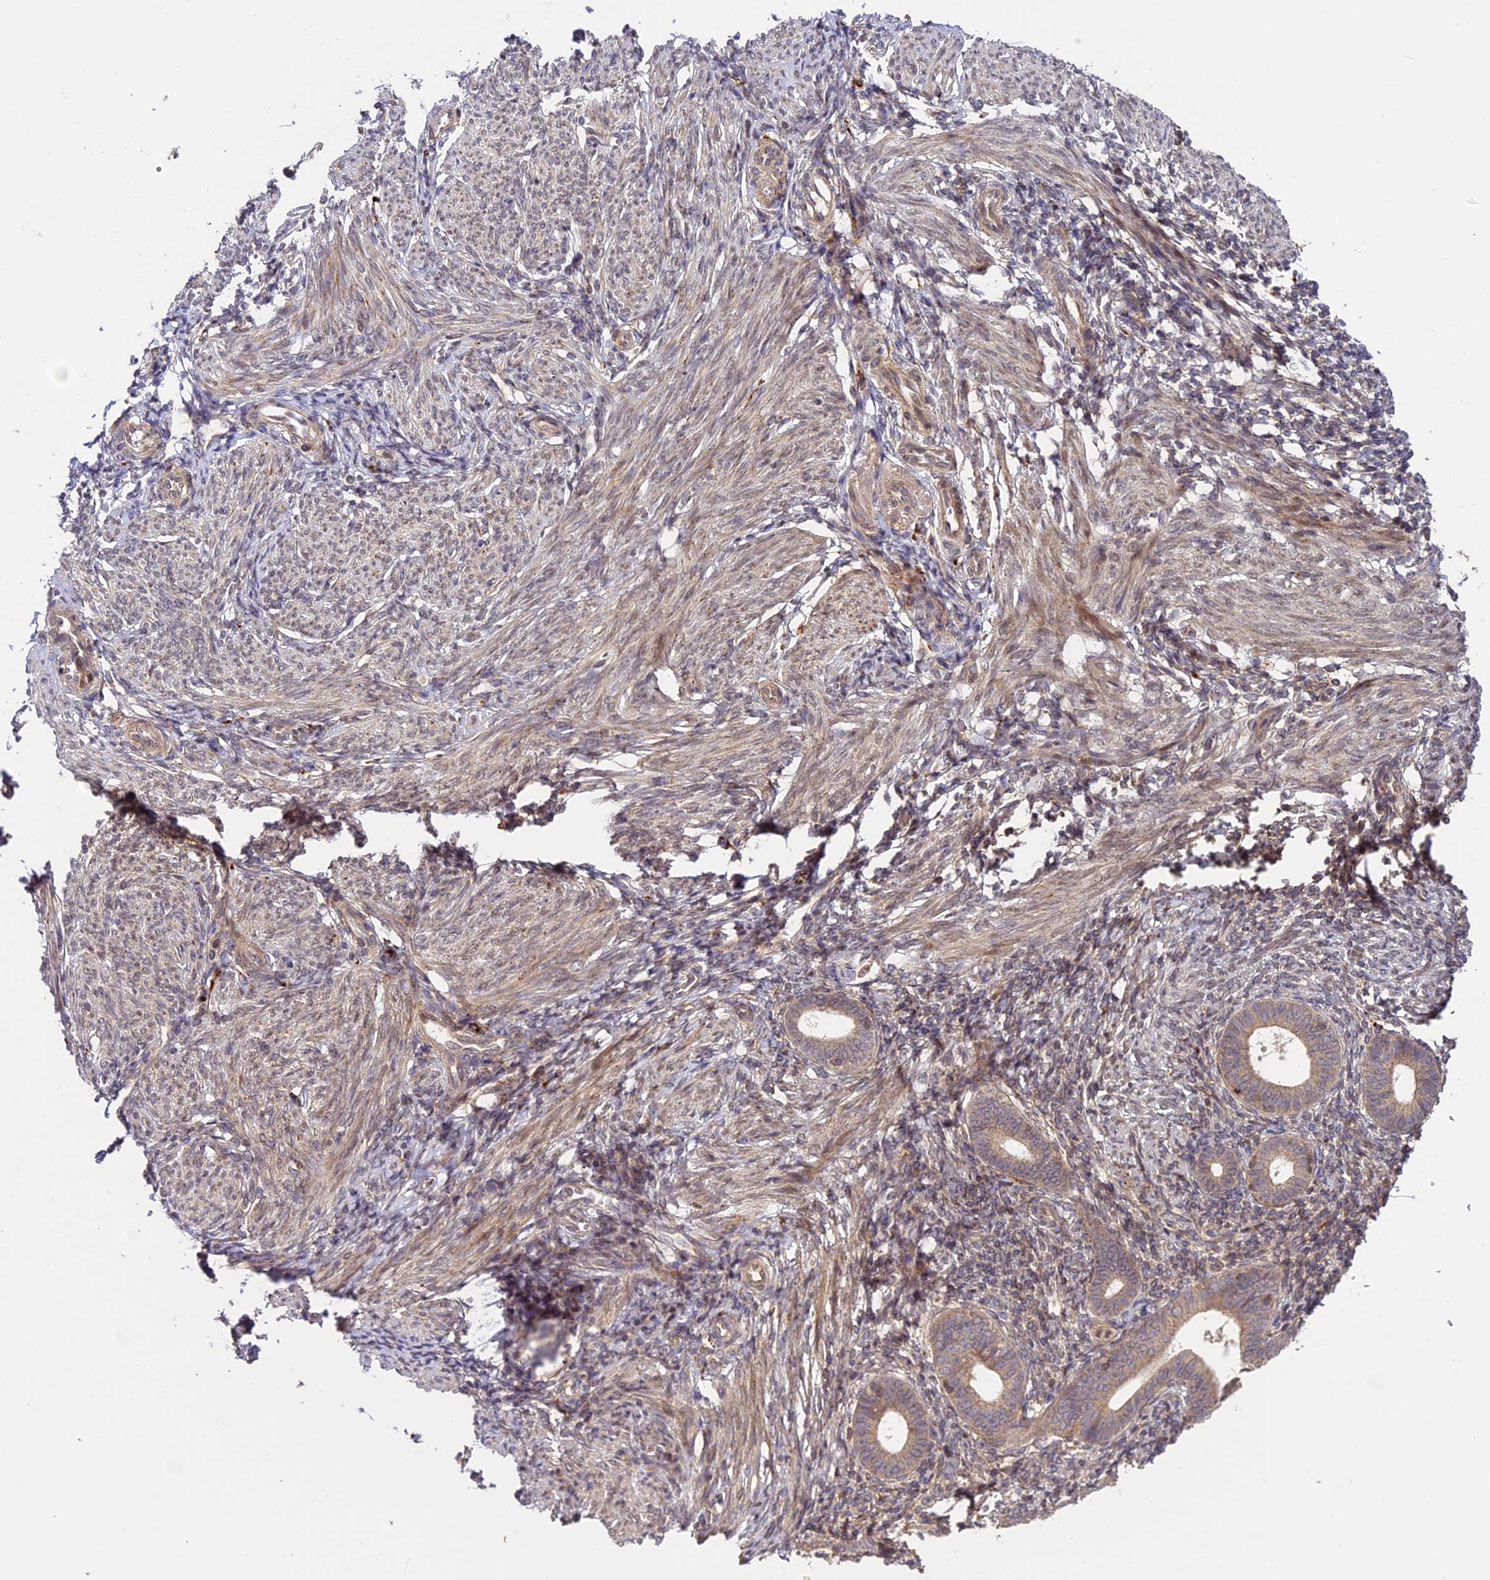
{"staining": {"intensity": "weak", "quantity": ">75%", "location": "cytoplasmic/membranous,nuclear"}, "tissue": "endometrium", "cell_type": "Cells in endometrial stroma", "image_type": "normal", "snomed": [{"axis": "morphology", "description": "Normal tissue, NOS"}, {"axis": "morphology", "description": "Adenocarcinoma, NOS"}, {"axis": "topography", "description": "Endometrium"}], "caption": "IHC histopathology image of benign endometrium stained for a protein (brown), which demonstrates low levels of weak cytoplasmic/membranous,nuclear positivity in approximately >75% of cells in endometrial stroma.", "gene": "DGKH", "patient": {"sex": "female", "age": 57}}